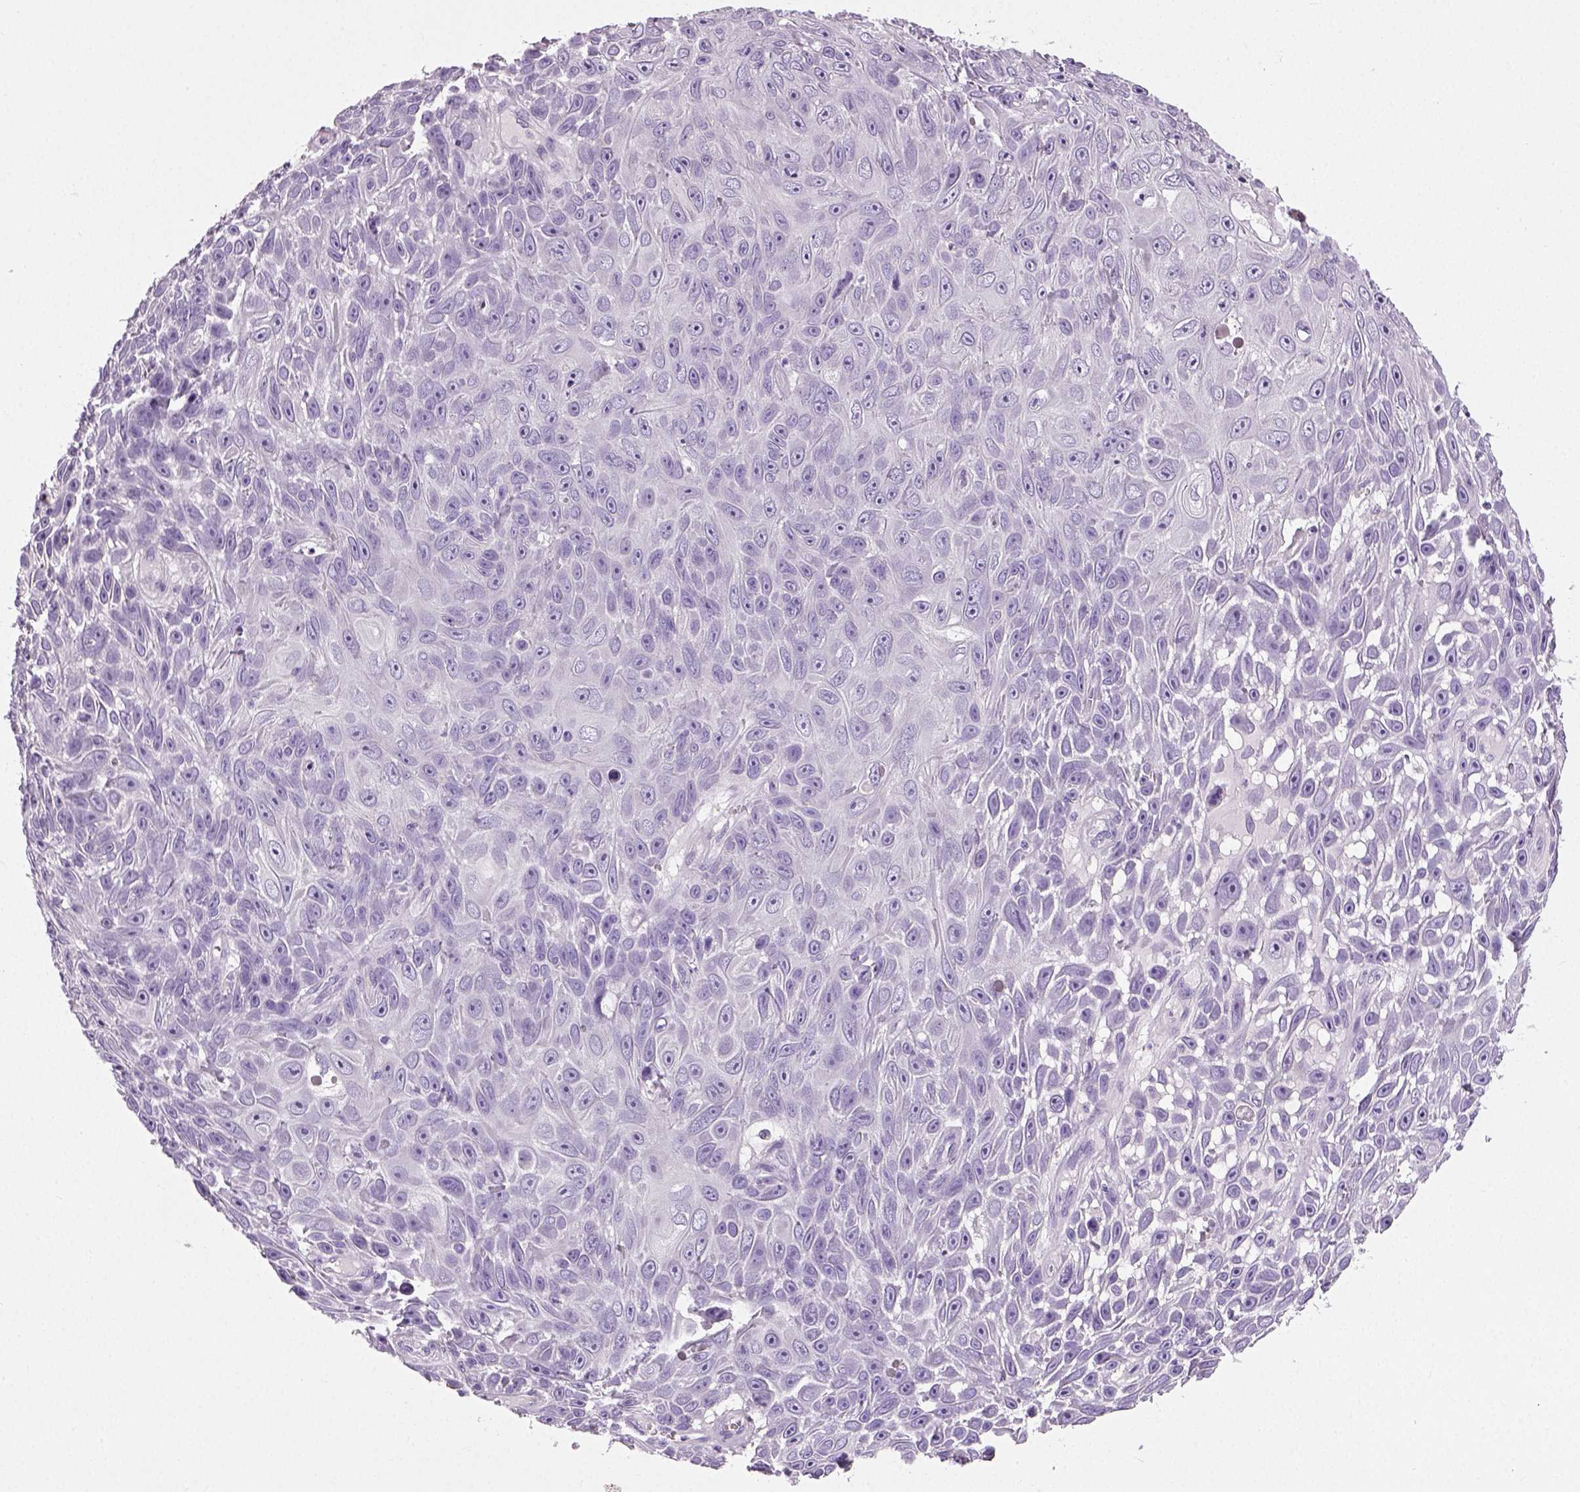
{"staining": {"intensity": "negative", "quantity": "none", "location": "none"}, "tissue": "skin cancer", "cell_type": "Tumor cells", "image_type": "cancer", "snomed": [{"axis": "morphology", "description": "Squamous cell carcinoma, NOS"}, {"axis": "topography", "description": "Skin"}], "caption": "Tumor cells show no significant protein positivity in squamous cell carcinoma (skin).", "gene": "NECAB2", "patient": {"sex": "male", "age": 82}}